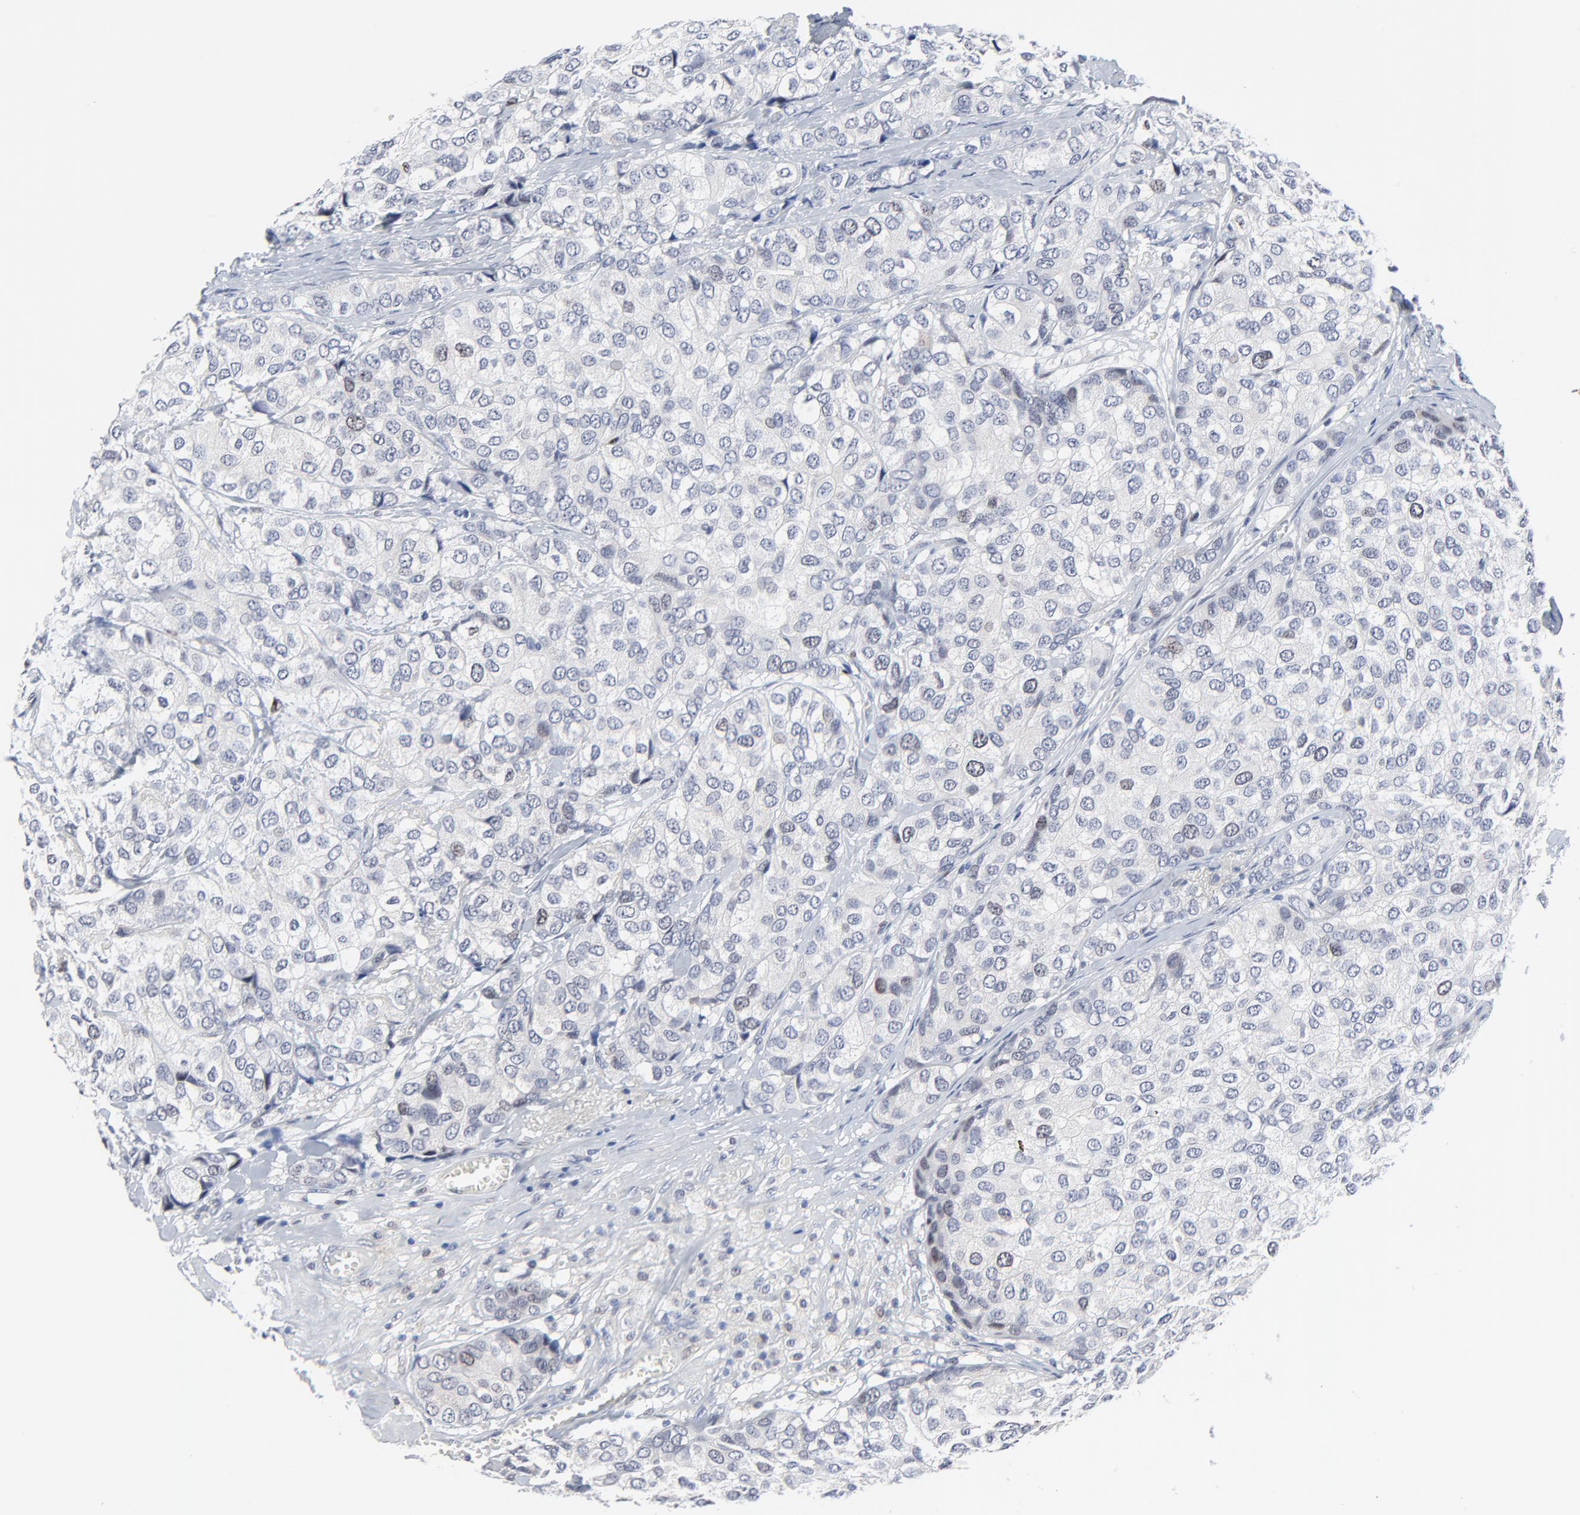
{"staining": {"intensity": "weak", "quantity": "<25%", "location": "nuclear"}, "tissue": "breast cancer", "cell_type": "Tumor cells", "image_type": "cancer", "snomed": [{"axis": "morphology", "description": "Duct carcinoma"}, {"axis": "topography", "description": "Breast"}], "caption": "Immunohistochemistry (IHC) micrograph of neoplastic tissue: human intraductal carcinoma (breast) stained with DAB reveals no significant protein positivity in tumor cells.", "gene": "ZNF589", "patient": {"sex": "female", "age": 68}}